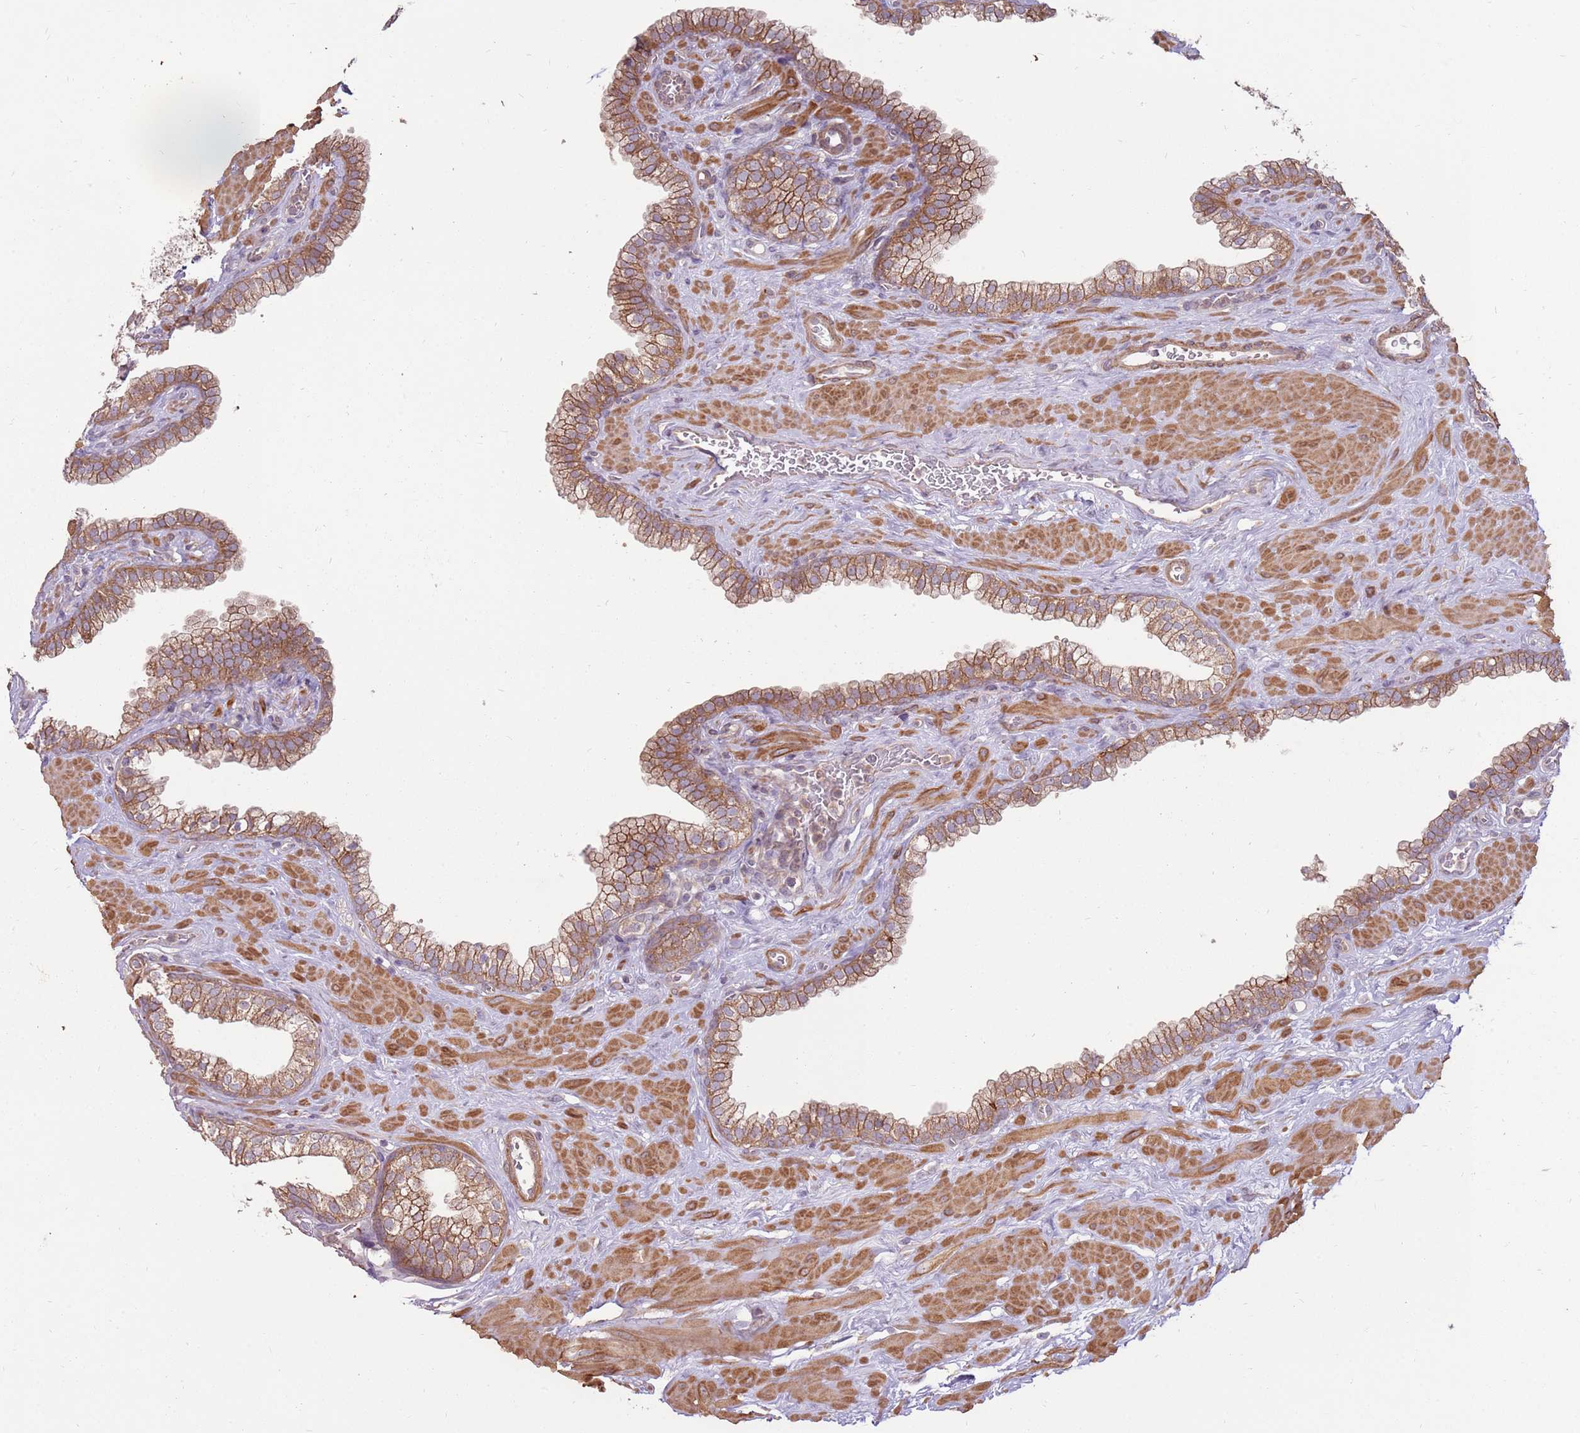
{"staining": {"intensity": "moderate", "quantity": "25%-75%", "location": "cytoplasmic/membranous"}, "tissue": "prostate", "cell_type": "Glandular cells", "image_type": "normal", "snomed": [{"axis": "morphology", "description": "Normal tissue, NOS"}, {"axis": "morphology", "description": "Urothelial carcinoma, Low grade"}, {"axis": "topography", "description": "Urinary bladder"}, {"axis": "topography", "description": "Prostate"}], "caption": "The image reveals staining of unremarkable prostate, revealing moderate cytoplasmic/membranous protein expression (brown color) within glandular cells. (Stains: DAB (3,3'-diaminobenzidine) in brown, nuclei in blue, Microscopy: brightfield microscopy at high magnification).", "gene": "SPATA31D1", "patient": {"sex": "male", "age": 60}}